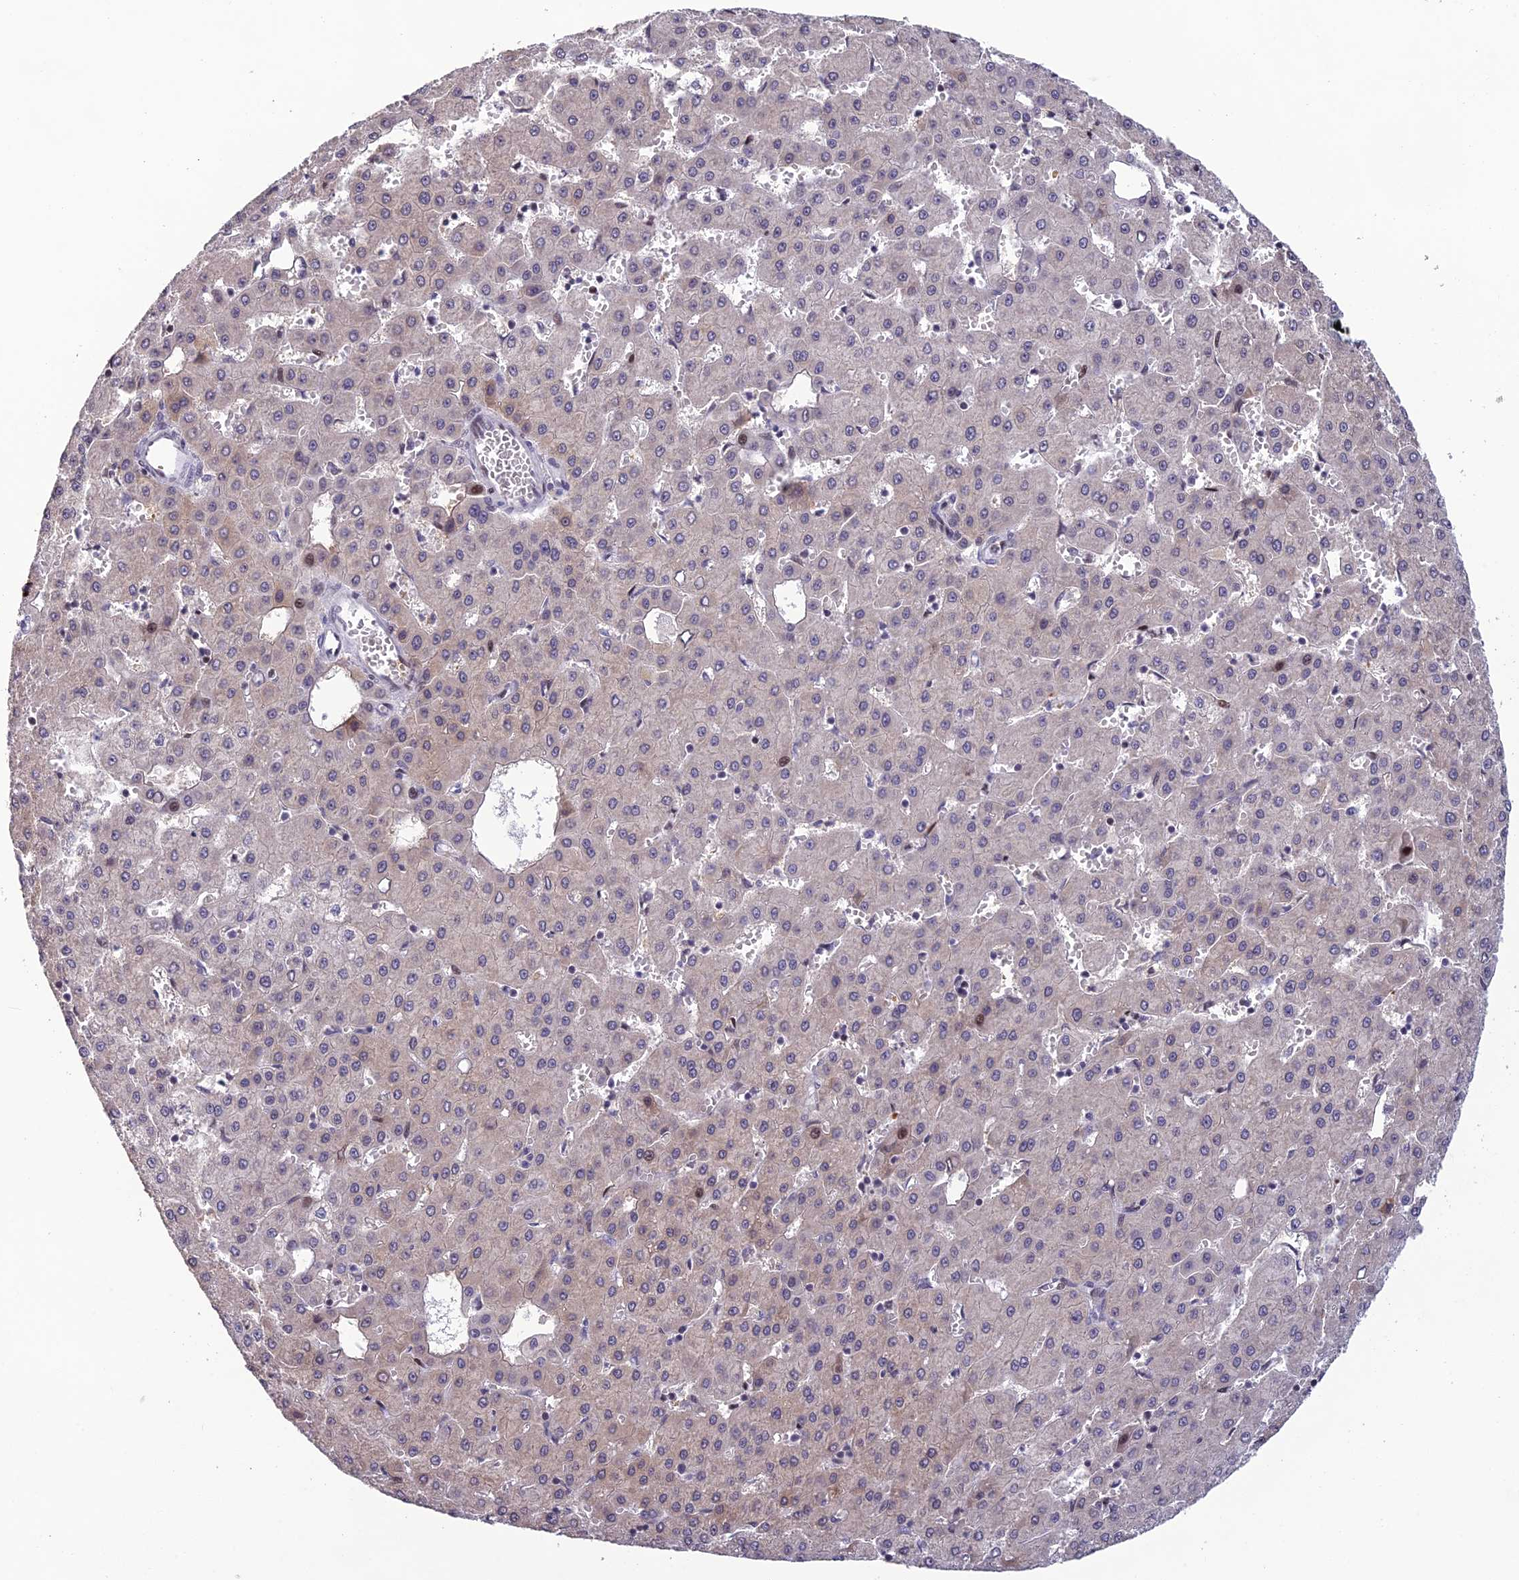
{"staining": {"intensity": "weak", "quantity": "<25%", "location": "cytoplasmic/membranous"}, "tissue": "liver cancer", "cell_type": "Tumor cells", "image_type": "cancer", "snomed": [{"axis": "morphology", "description": "Carcinoma, Hepatocellular, NOS"}, {"axis": "topography", "description": "Liver"}], "caption": "Hepatocellular carcinoma (liver) stained for a protein using immunohistochemistry exhibits no staining tumor cells.", "gene": "TMEM134", "patient": {"sex": "male", "age": 47}}